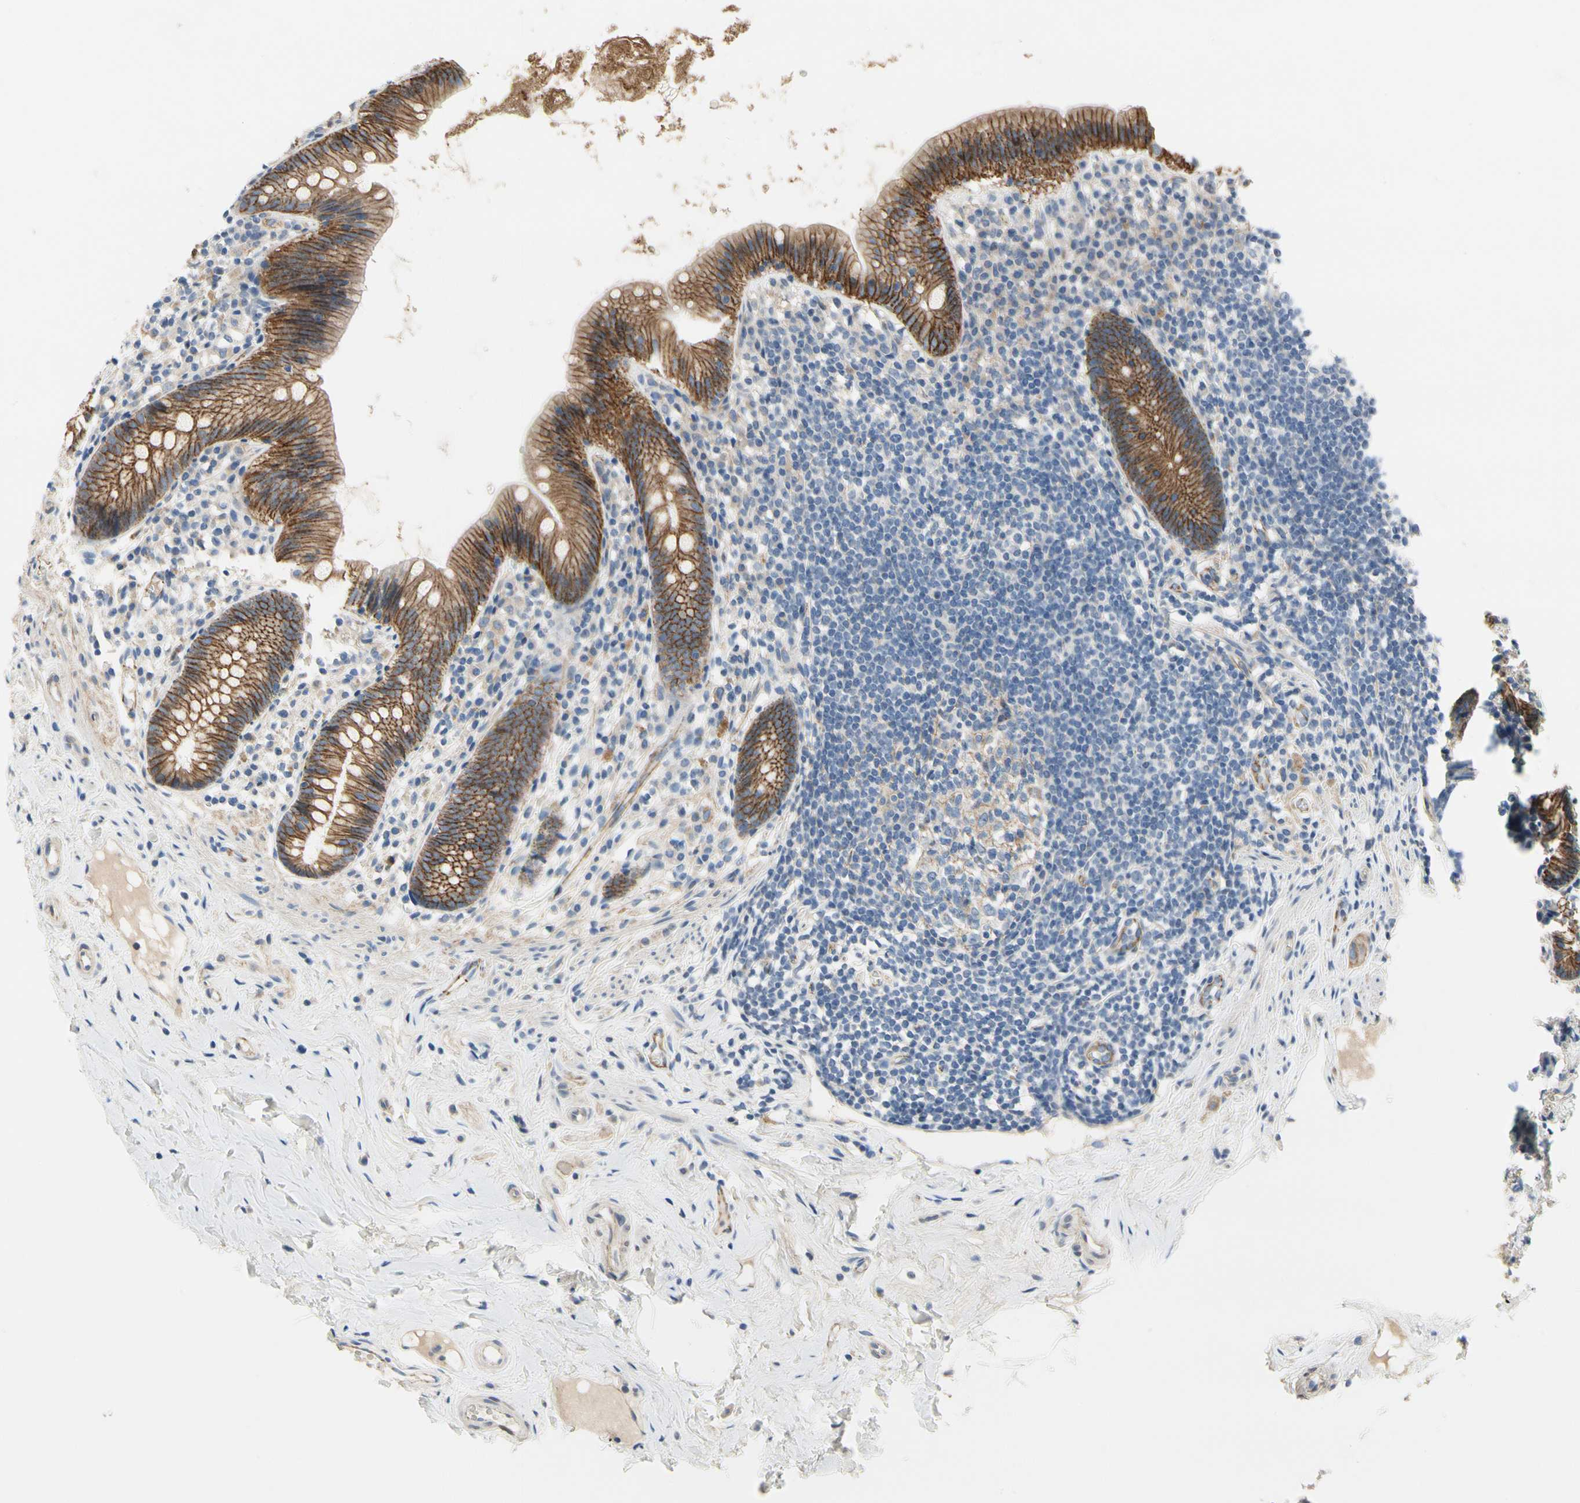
{"staining": {"intensity": "strong", "quantity": ">75%", "location": "cytoplasmic/membranous"}, "tissue": "appendix", "cell_type": "Glandular cells", "image_type": "normal", "snomed": [{"axis": "morphology", "description": "Normal tissue, NOS"}, {"axis": "topography", "description": "Appendix"}], "caption": "This histopathology image shows IHC staining of unremarkable appendix, with high strong cytoplasmic/membranous positivity in about >75% of glandular cells.", "gene": "LGR6", "patient": {"sex": "male", "age": 52}}